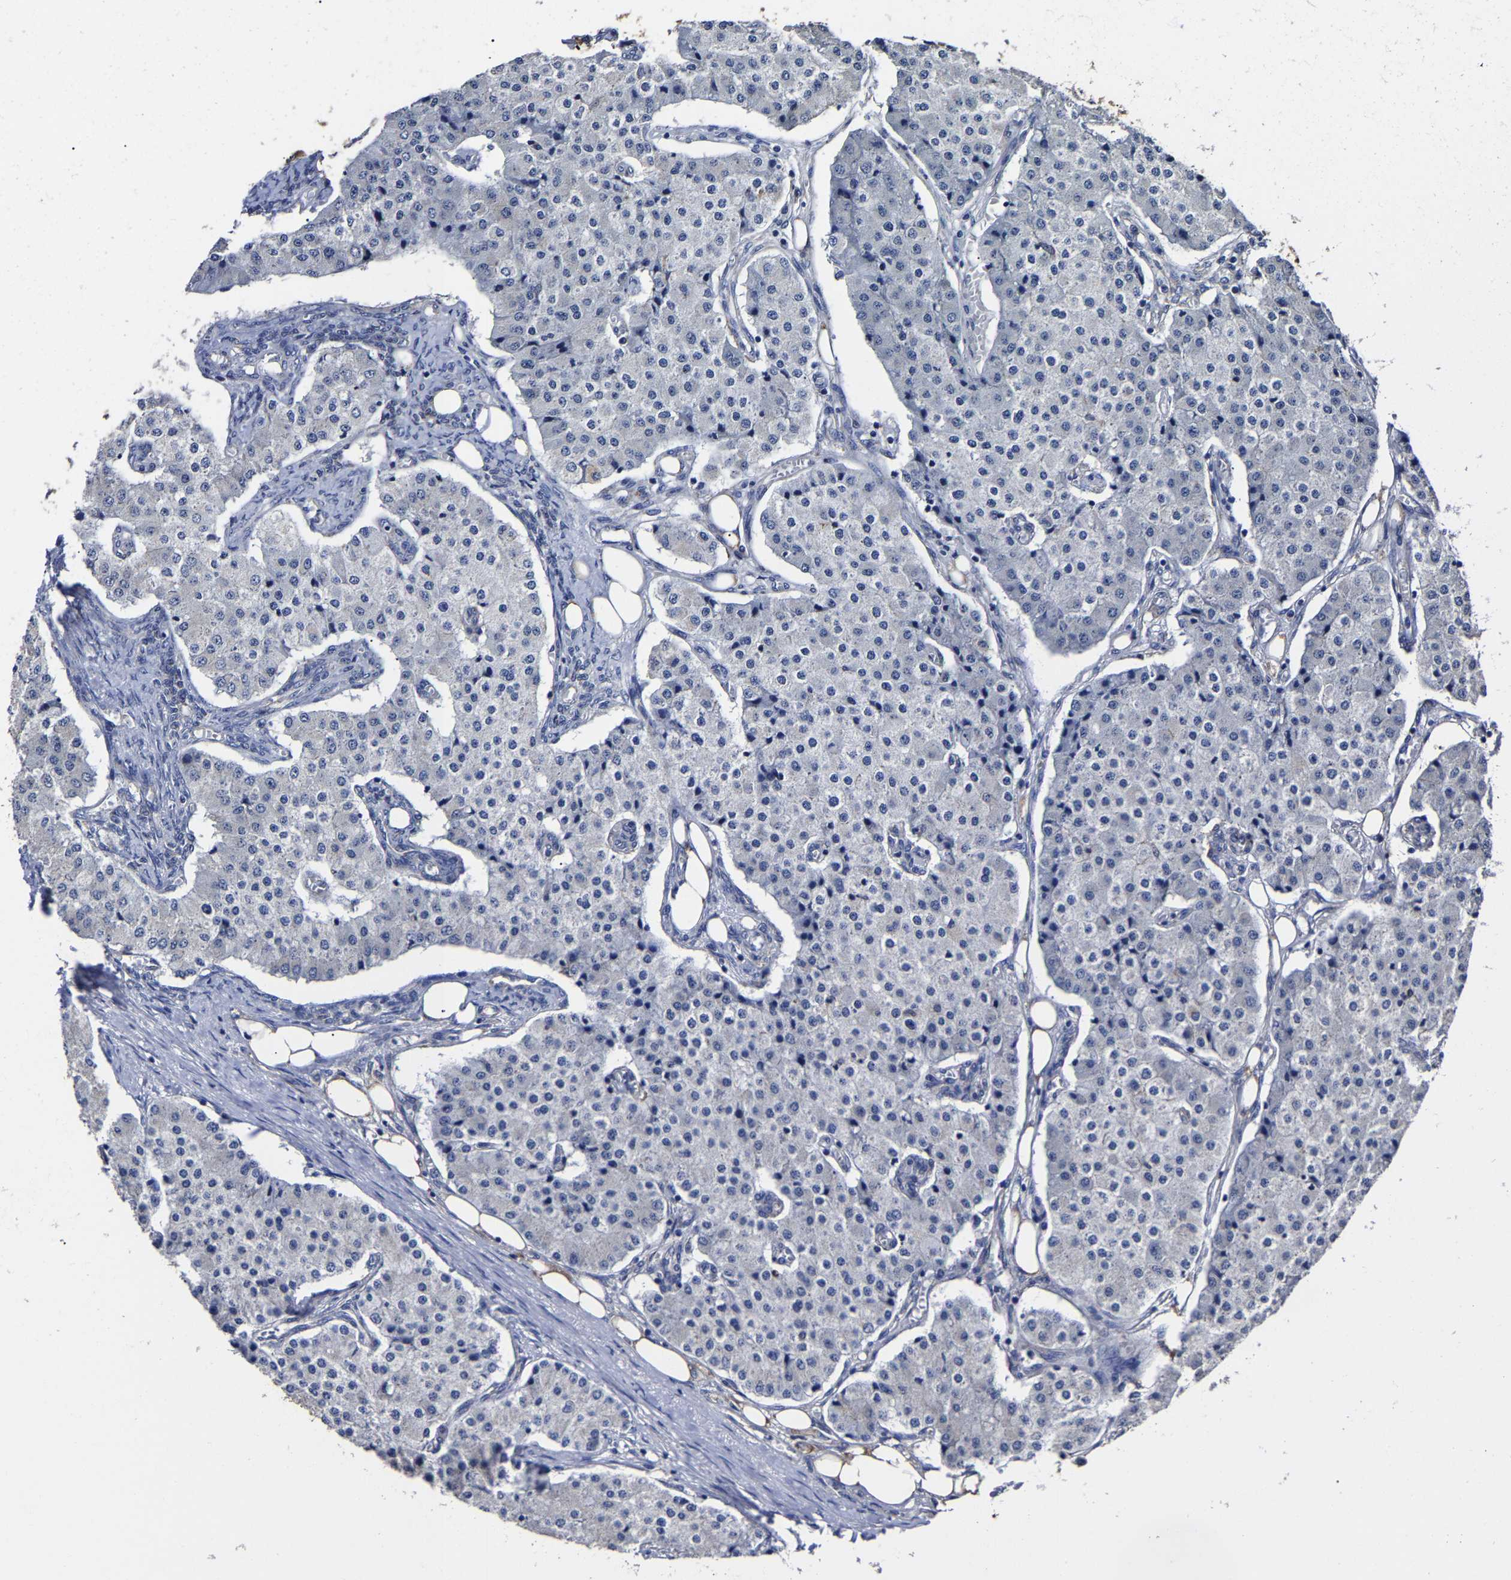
{"staining": {"intensity": "negative", "quantity": "none", "location": "none"}, "tissue": "carcinoid", "cell_type": "Tumor cells", "image_type": "cancer", "snomed": [{"axis": "morphology", "description": "Carcinoid, malignant, NOS"}, {"axis": "topography", "description": "Colon"}], "caption": "DAB immunohistochemical staining of human carcinoid shows no significant positivity in tumor cells.", "gene": "AASS", "patient": {"sex": "female", "age": 52}}